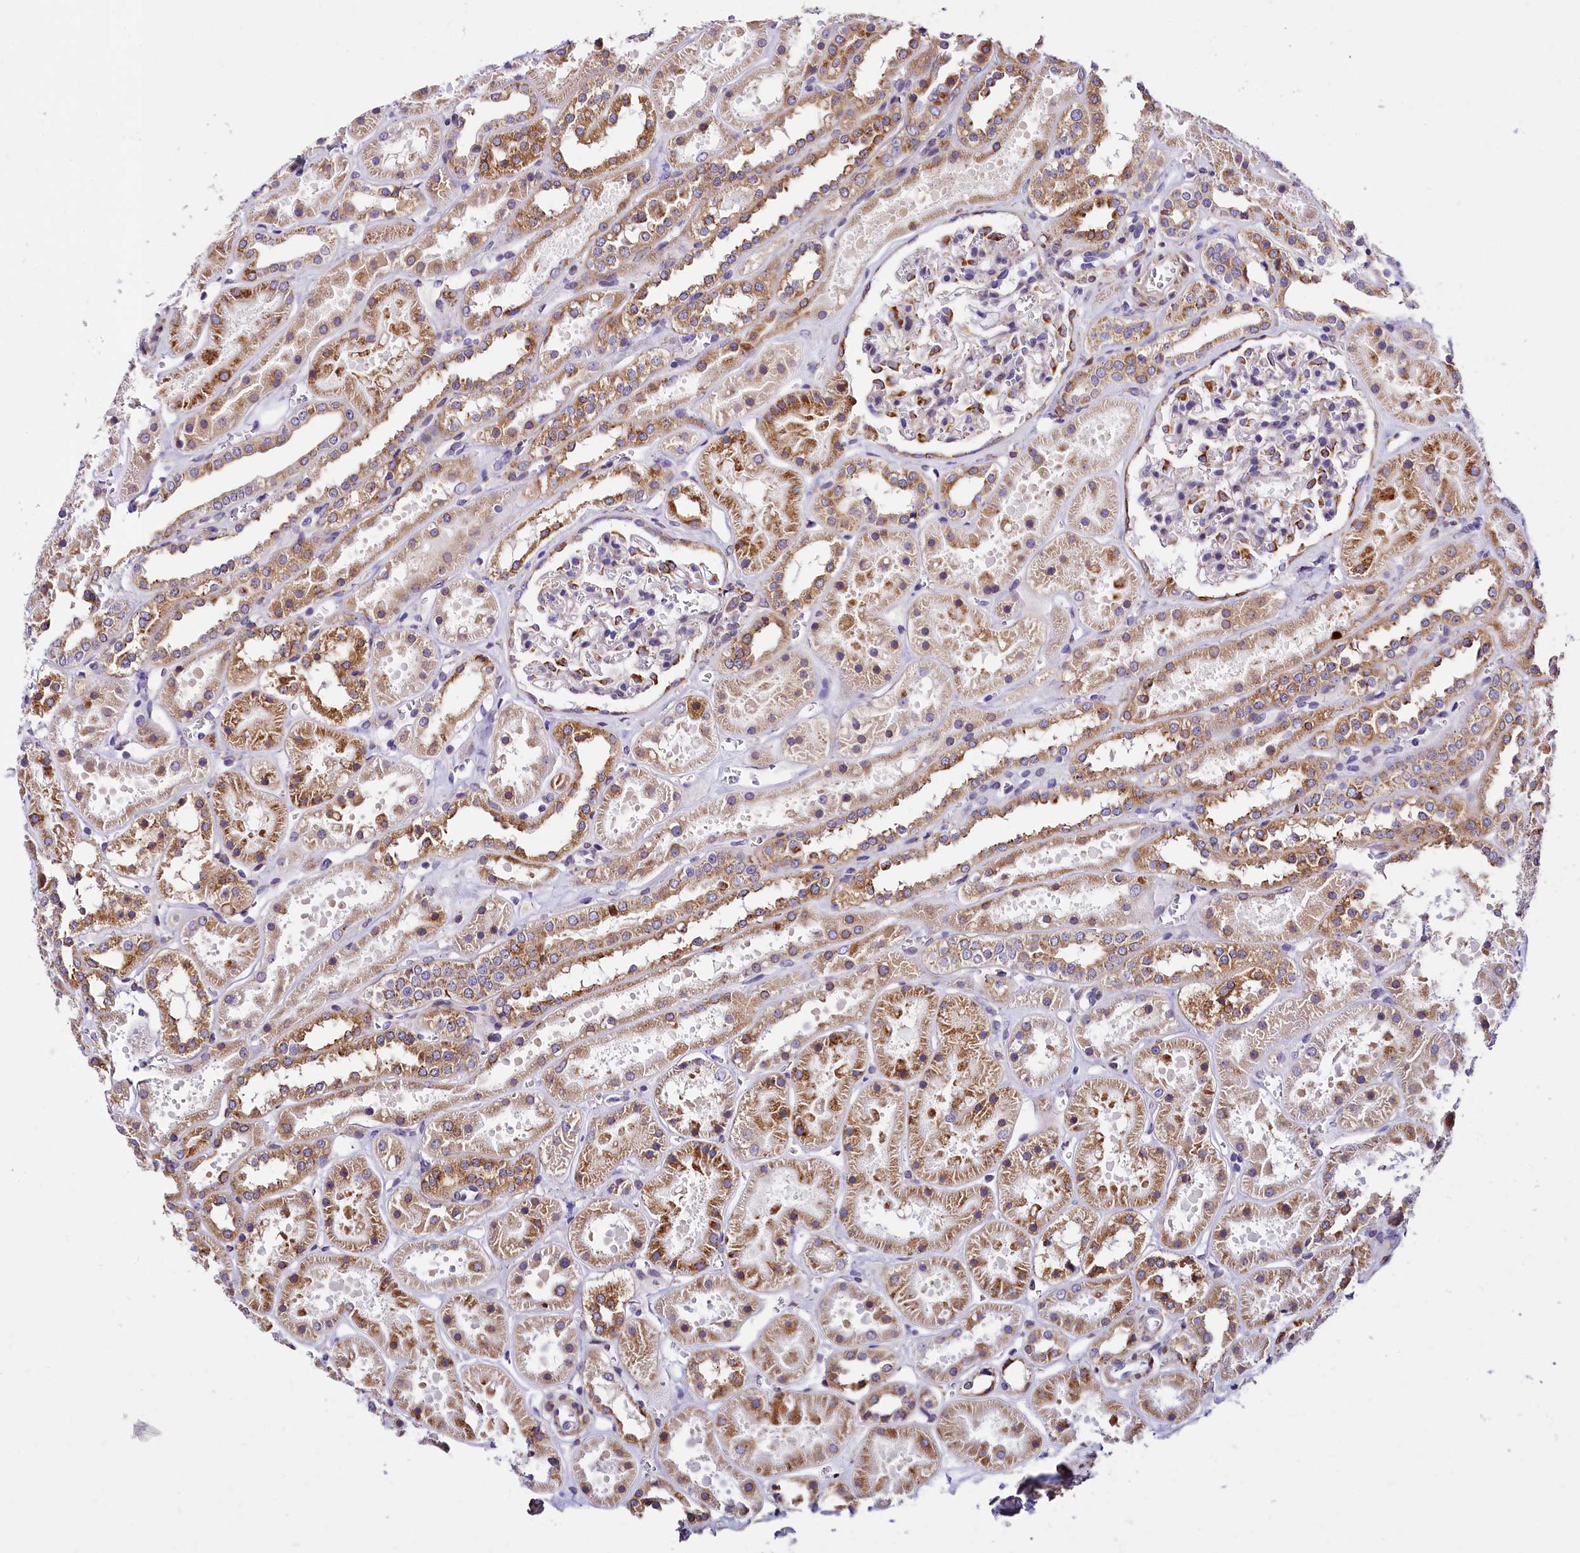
{"staining": {"intensity": "moderate", "quantity": "25%-75%", "location": "cytoplasmic/membranous"}, "tissue": "kidney", "cell_type": "Cells in glomeruli", "image_type": "normal", "snomed": [{"axis": "morphology", "description": "Normal tissue, NOS"}, {"axis": "topography", "description": "Kidney"}], "caption": "The photomicrograph reveals immunohistochemical staining of benign kidney. There is moderate cytoplasmic/membranous expression is present in approximately 25%-75% of cells in glomeruli. Using DAB (3,3'-diaminobenzidine) (brown) and hematoxylin (blue) stains, captured at high magnification using brightfield microscopy.", "gene": "ITGA1", "patient": {"sex": "female", "age": 41}}